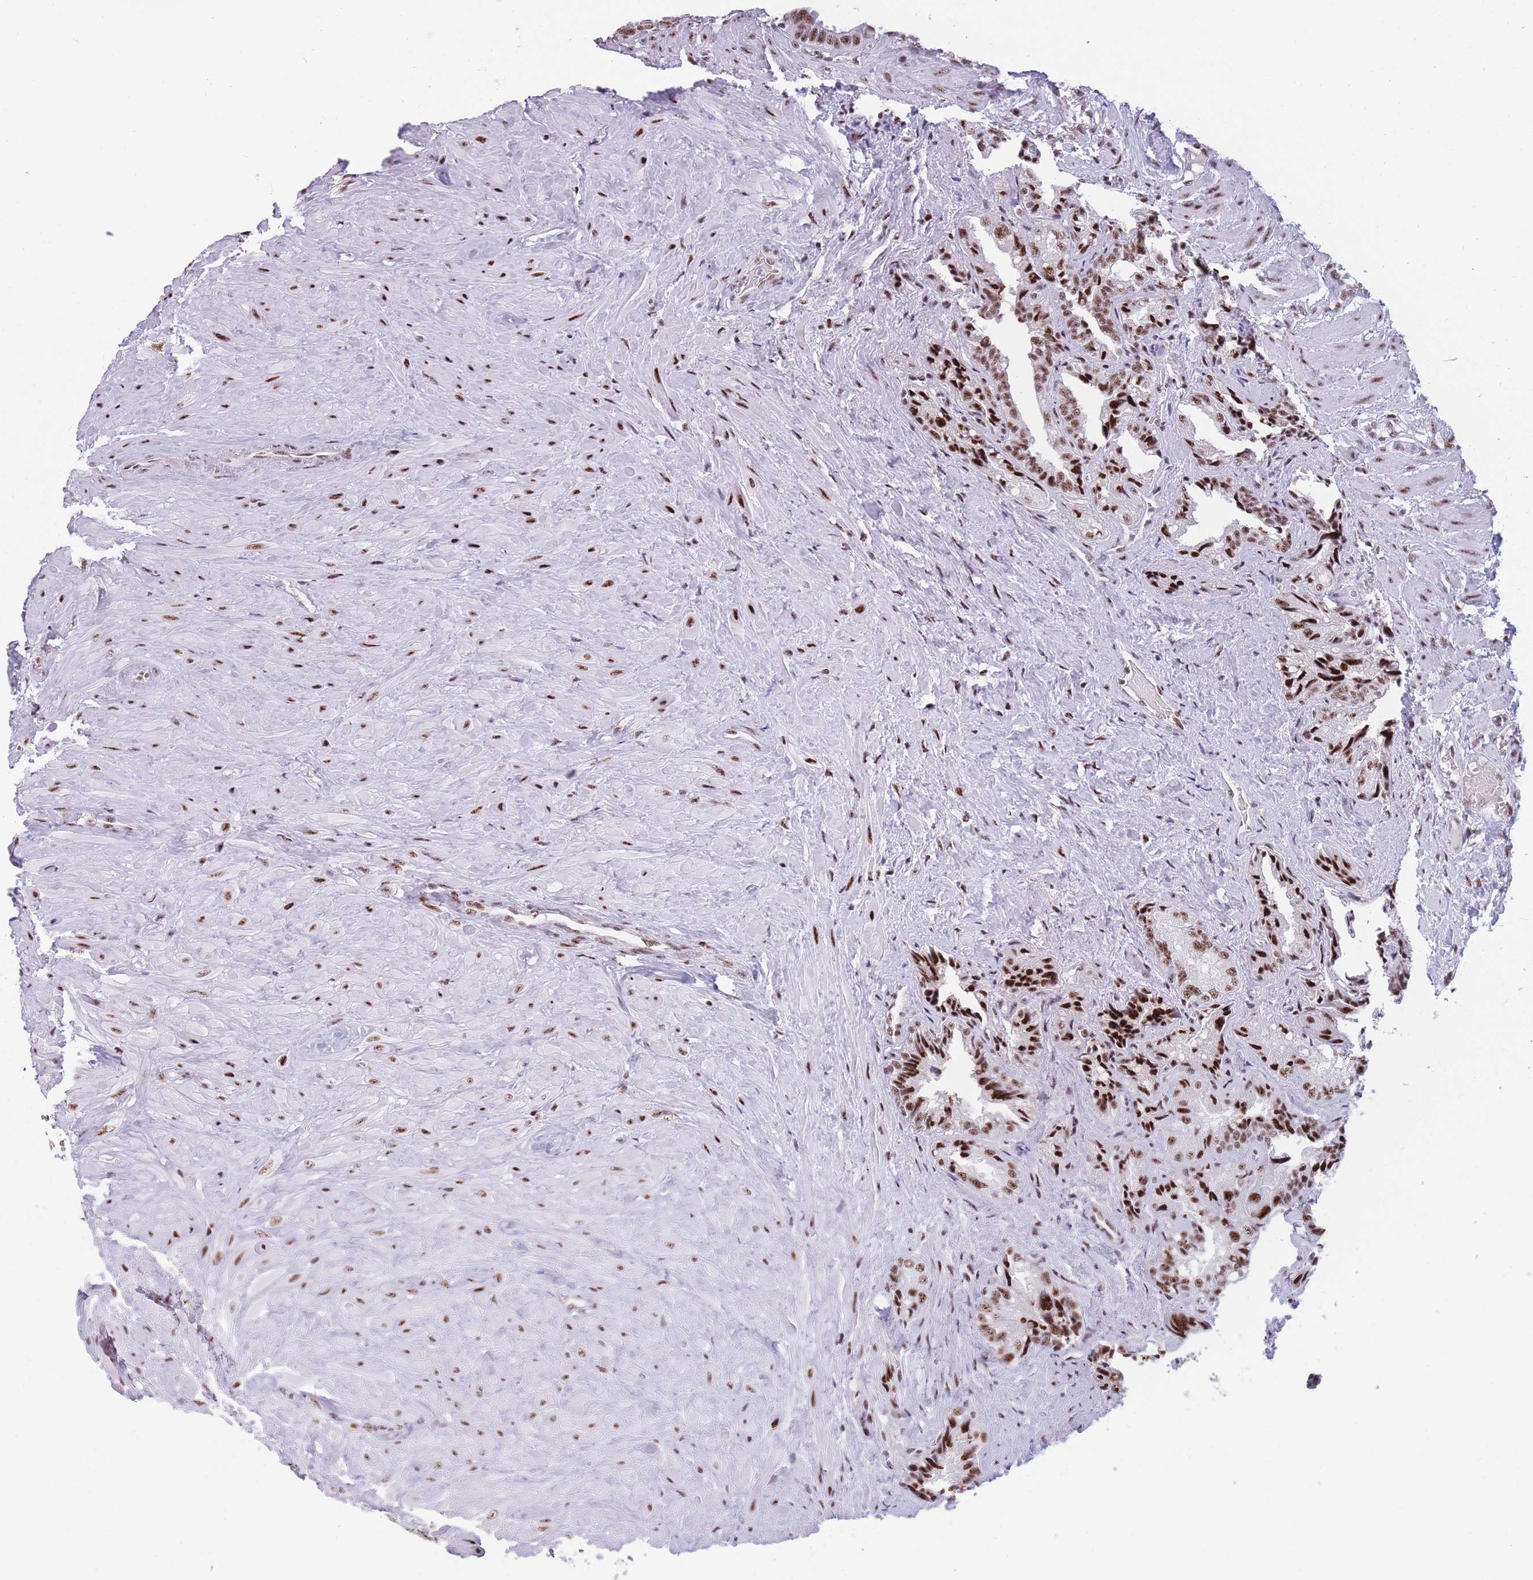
{"staining": {"intensity": "strong", "quantity": ">75%", "location": "nuclear"}, "tissue": "seminal vesicle", "cell_type": "Glandular cells", "image_type": "normal", "snomed": [{"axis": "morphology", "description": "Normal tissue, NOS"}, {"axis": "topography", "description": "Seminal veicle"}, {"axis": "topography", "description": "Peripheral nerve tissue"}], "caption": "Immunohistochemistry histopathology image of benign human seminal vesicle stained for a protein (brown), which exhibits high levels of strong nuclear staining in approximately >75% of glandular cells.", "gene": "TMEM35B", "patient": {"sex": "male", "age": 67}}